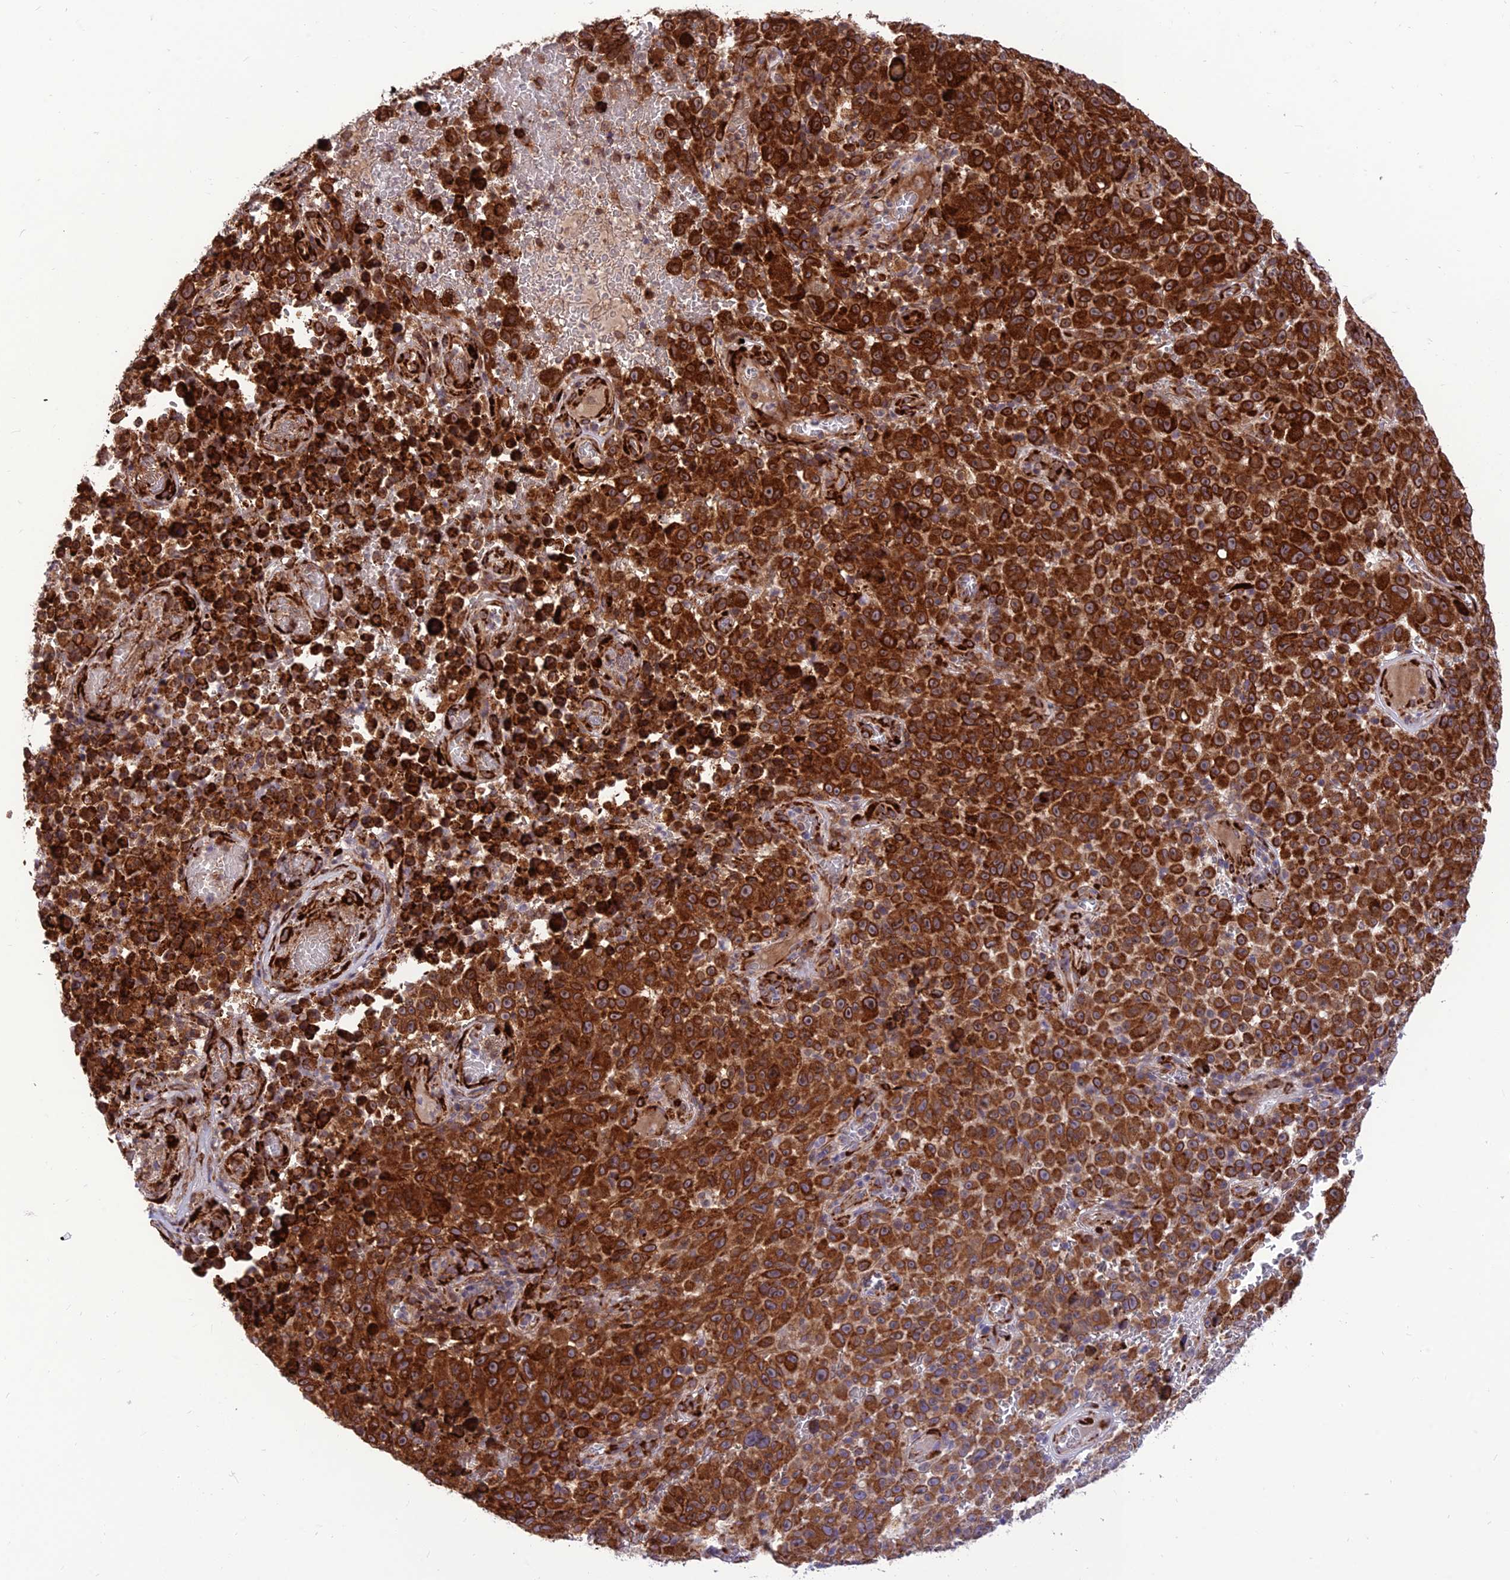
{"staining": {"intensity": "strong", "quantity": ">75%", "location": "cytoplasmic/membranous,nuclear"}, "tissue": "melanoma", "cell_type": "Tumor cells", "image_type": "cancer", "snomed": [{"axis": "morphology", "description": "Malignant melanoma, NOS"}, {"axis": "topography", "description": "Skin"}], "caption": "Immunohistochemical staining of melanoma reveals high levels of strong cytoplasmic/membranous and nuclear positivity in about >75% of tumor cells. The protein of interest is stained brown, and the nuclei are stained in blue (DAB IHC with brightfield microscopy, high magnification).", "gene": "CRTAP", "patient": {"sex": "female", "age": 82}}